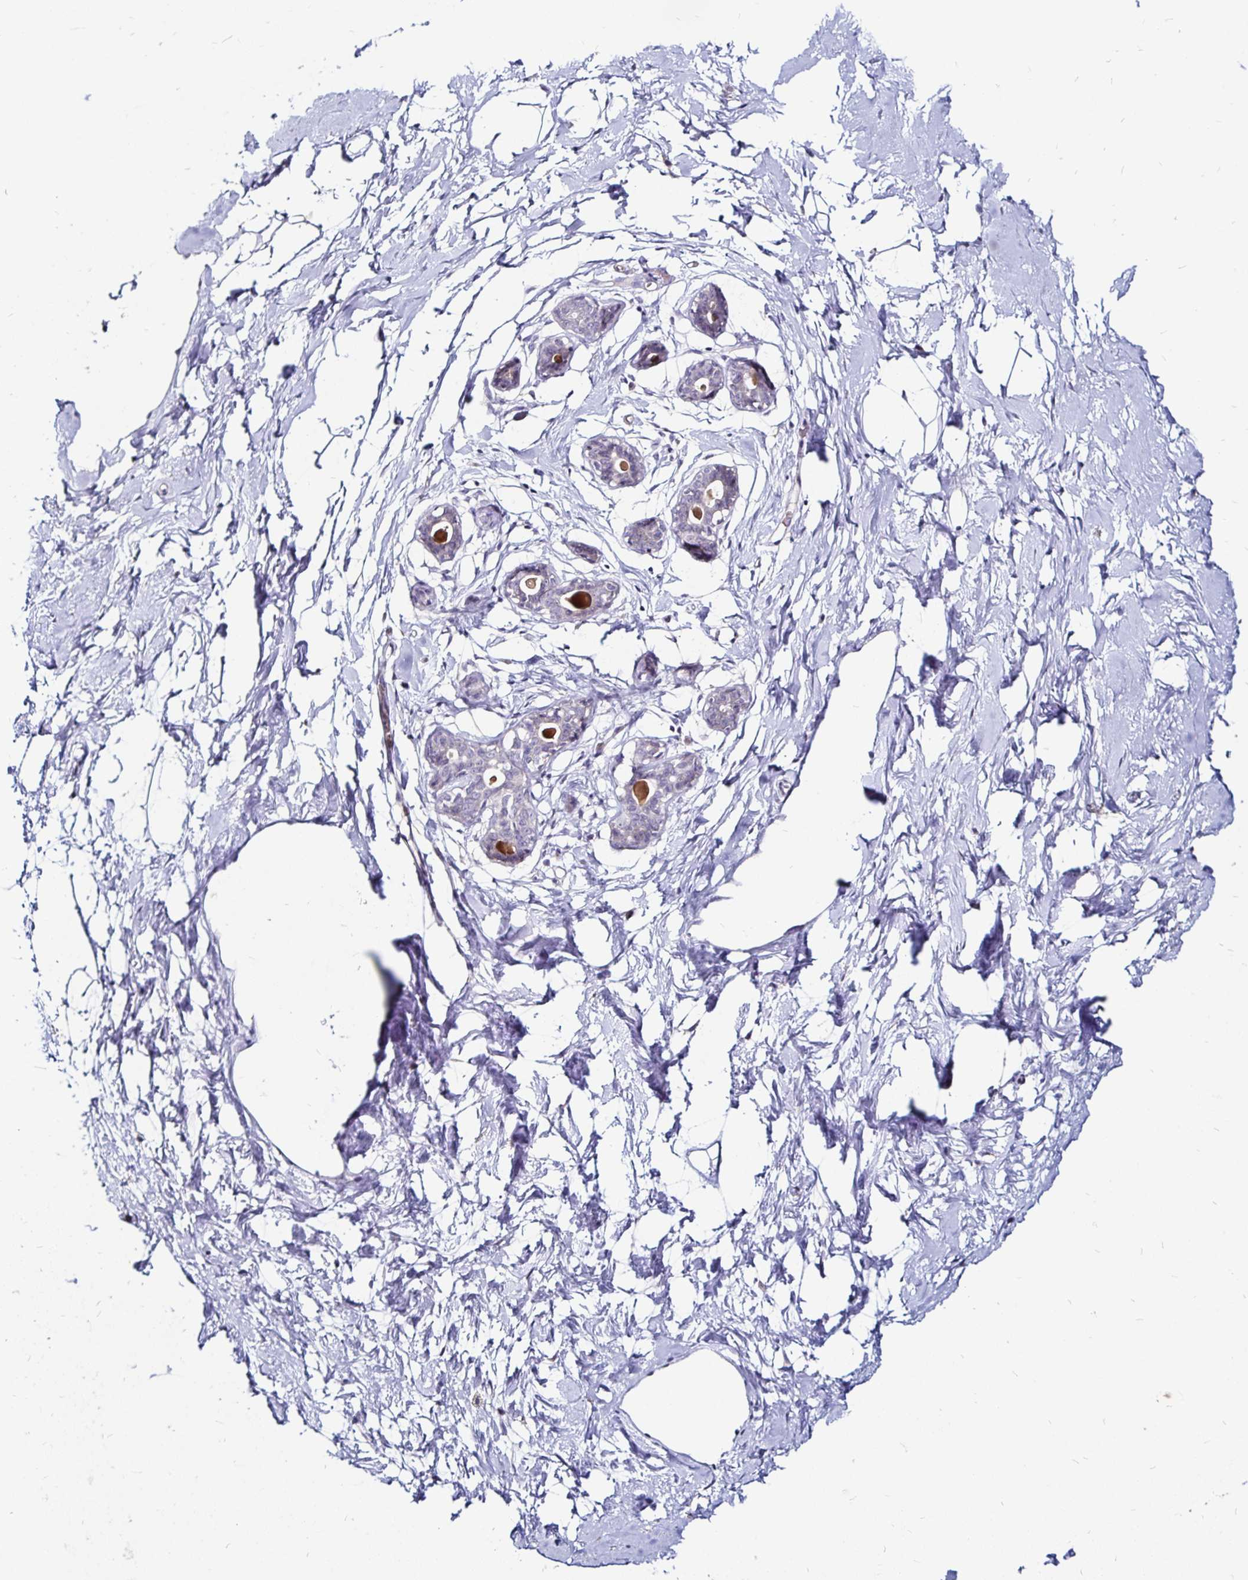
{"staining": {"intensity": "negative", "quantity": "none", "location": "none"}, "tissue": "breast", "cell_type": "Adipocytes", "image_type": "normal", "snomed": [{"axis": "morphology", "description": "Normal tissue, NOS"}, {"axis": "topography", "description": "Breast"}], "caption": "Immunohistochemical staining of benign human breast exhibits no significant staining in adipocytes. (Immunohistochemistry (ihc), brightfield microscopy, high magnification).", "gene": "FAIM2", "patient": {"sex": "female", "age": 45}}